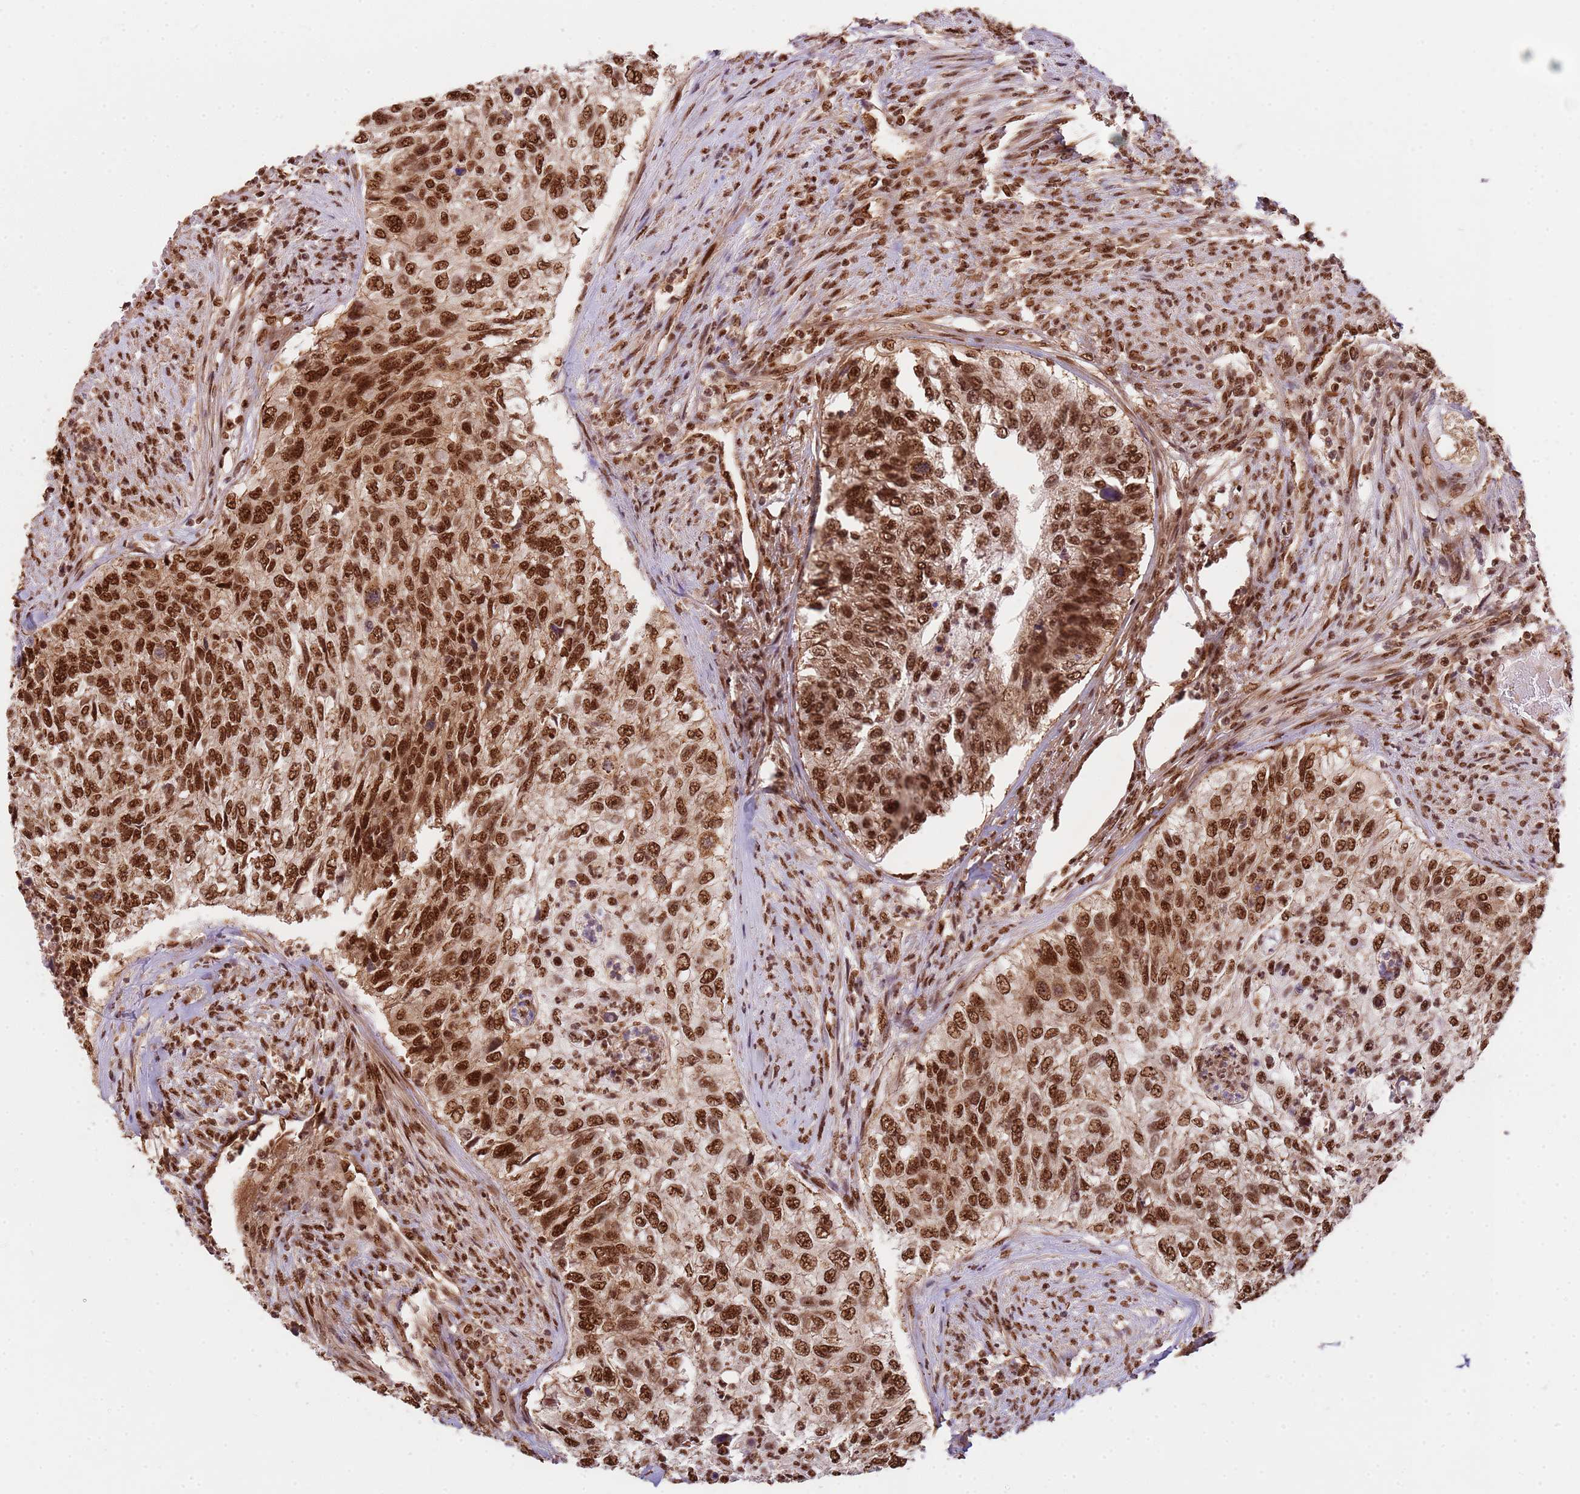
{"staining": {"intensity": "strong", "quantity": ">75%", "location": "nuclear"}, "tissue": "urothelial cancer", "cell_type": "Tumor cells", "image_type": "cancer", "snomed": [{"axis": "morphology", "description": "Urothelial carcinoma, High grade"}, {"axis": "topography", "description": "Urinary bladder"}], "caption": "A histopathology image of human urothelial cancer stained for a protein demonstrates strong nuclear brown staining in tumor cells. (Brightfield microscopy of DAB IHC at high magnification).", "gene": "ZBTB12", "patient": {"sex": "female", "age": 60}}